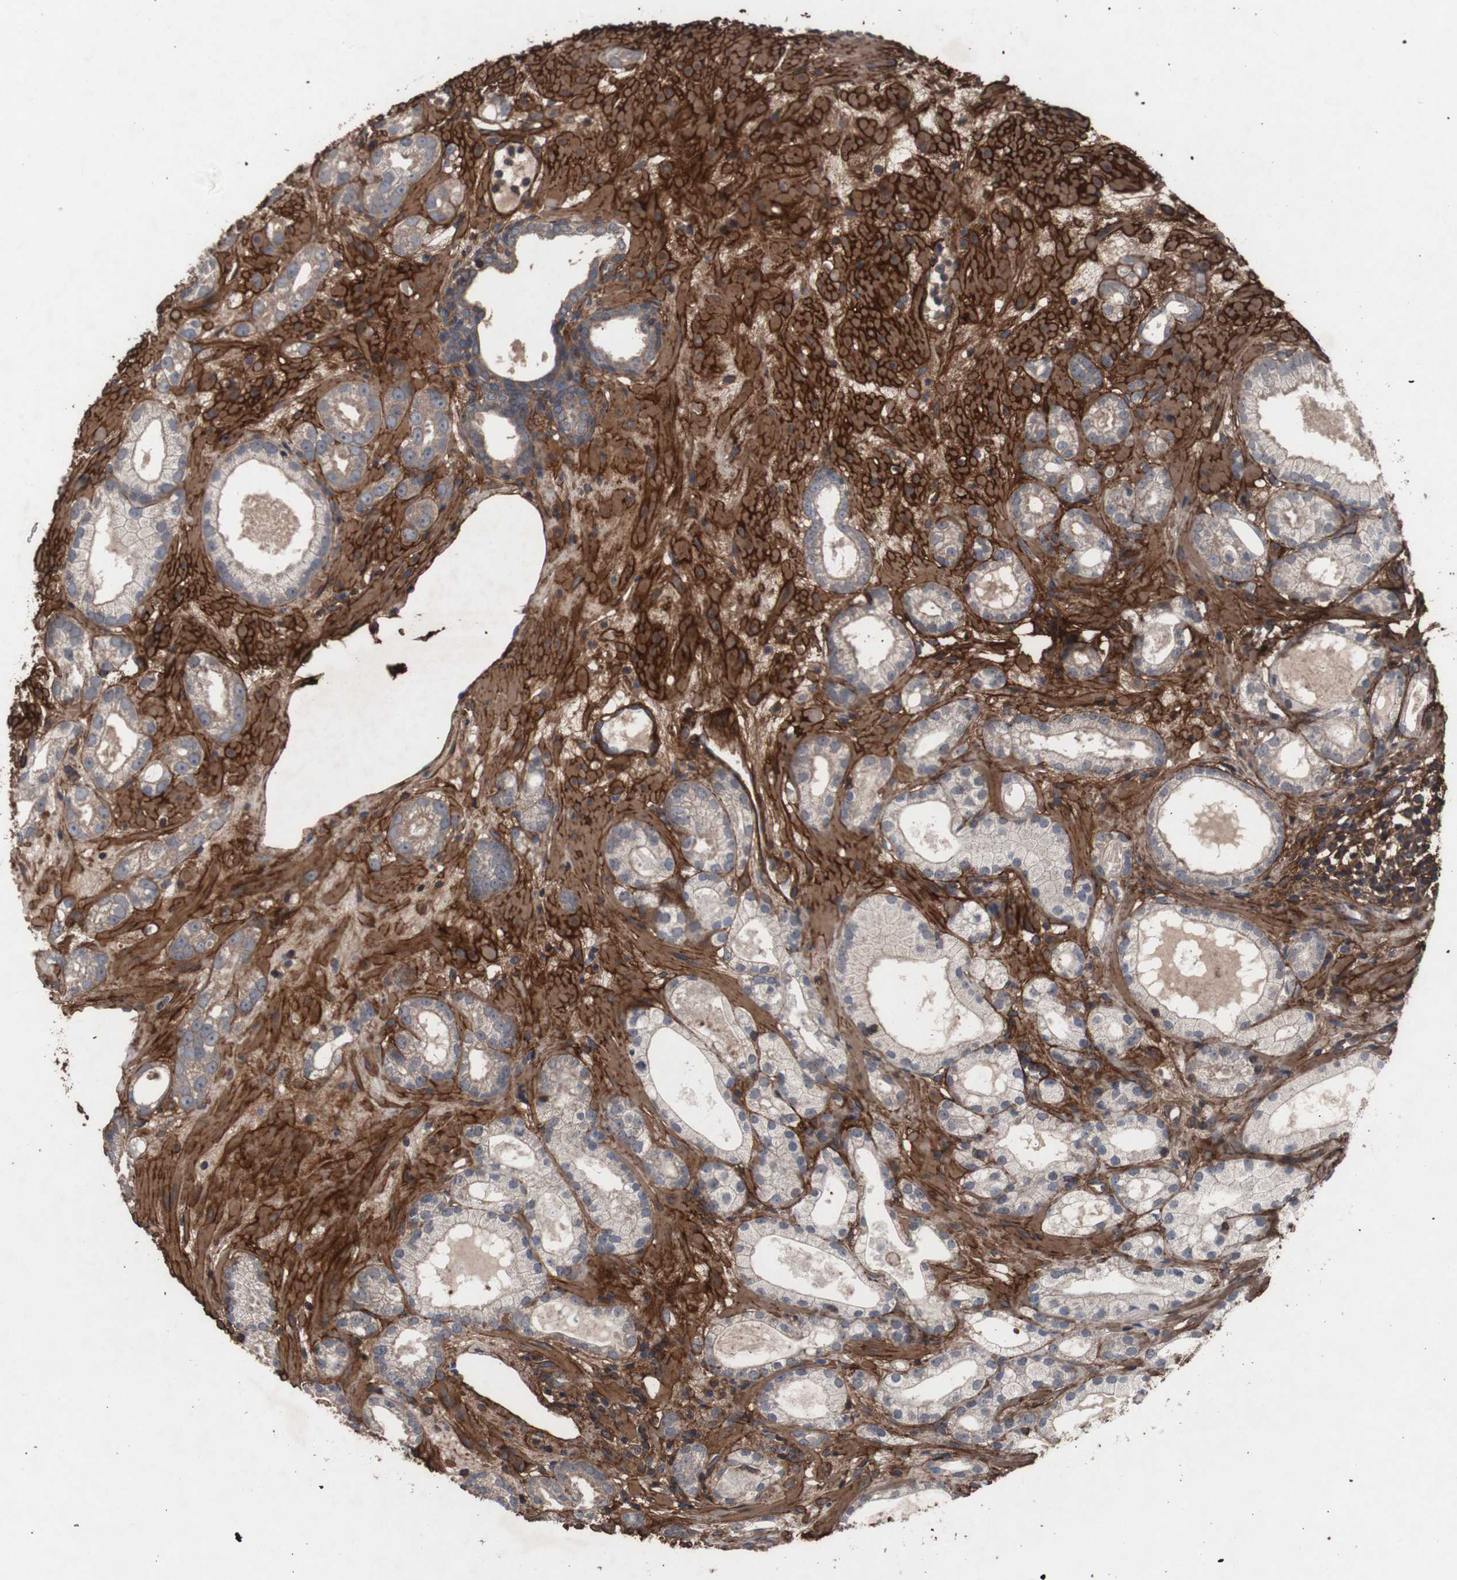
{"staining": {"intensity": "weak", "quantity": "<25%", "location": "cytoplasmic/membranous"}, "tissue": "prostate cancer", "cell_type": "Tumor cells", "image_type": "cancer", "snomed": [{"axis": "morphology", "description": "Adenocarcinoma, Low grade"}, {"axis": "topography", "description": "Prostate"}], "caption": "Prostate cancer (adenocarcinoma (low-grade)) stained for a protein using IHC exhibits no staining tumor cells.", "gene": "COL6A2", "patient": {"sex": "male", "age": 57}}